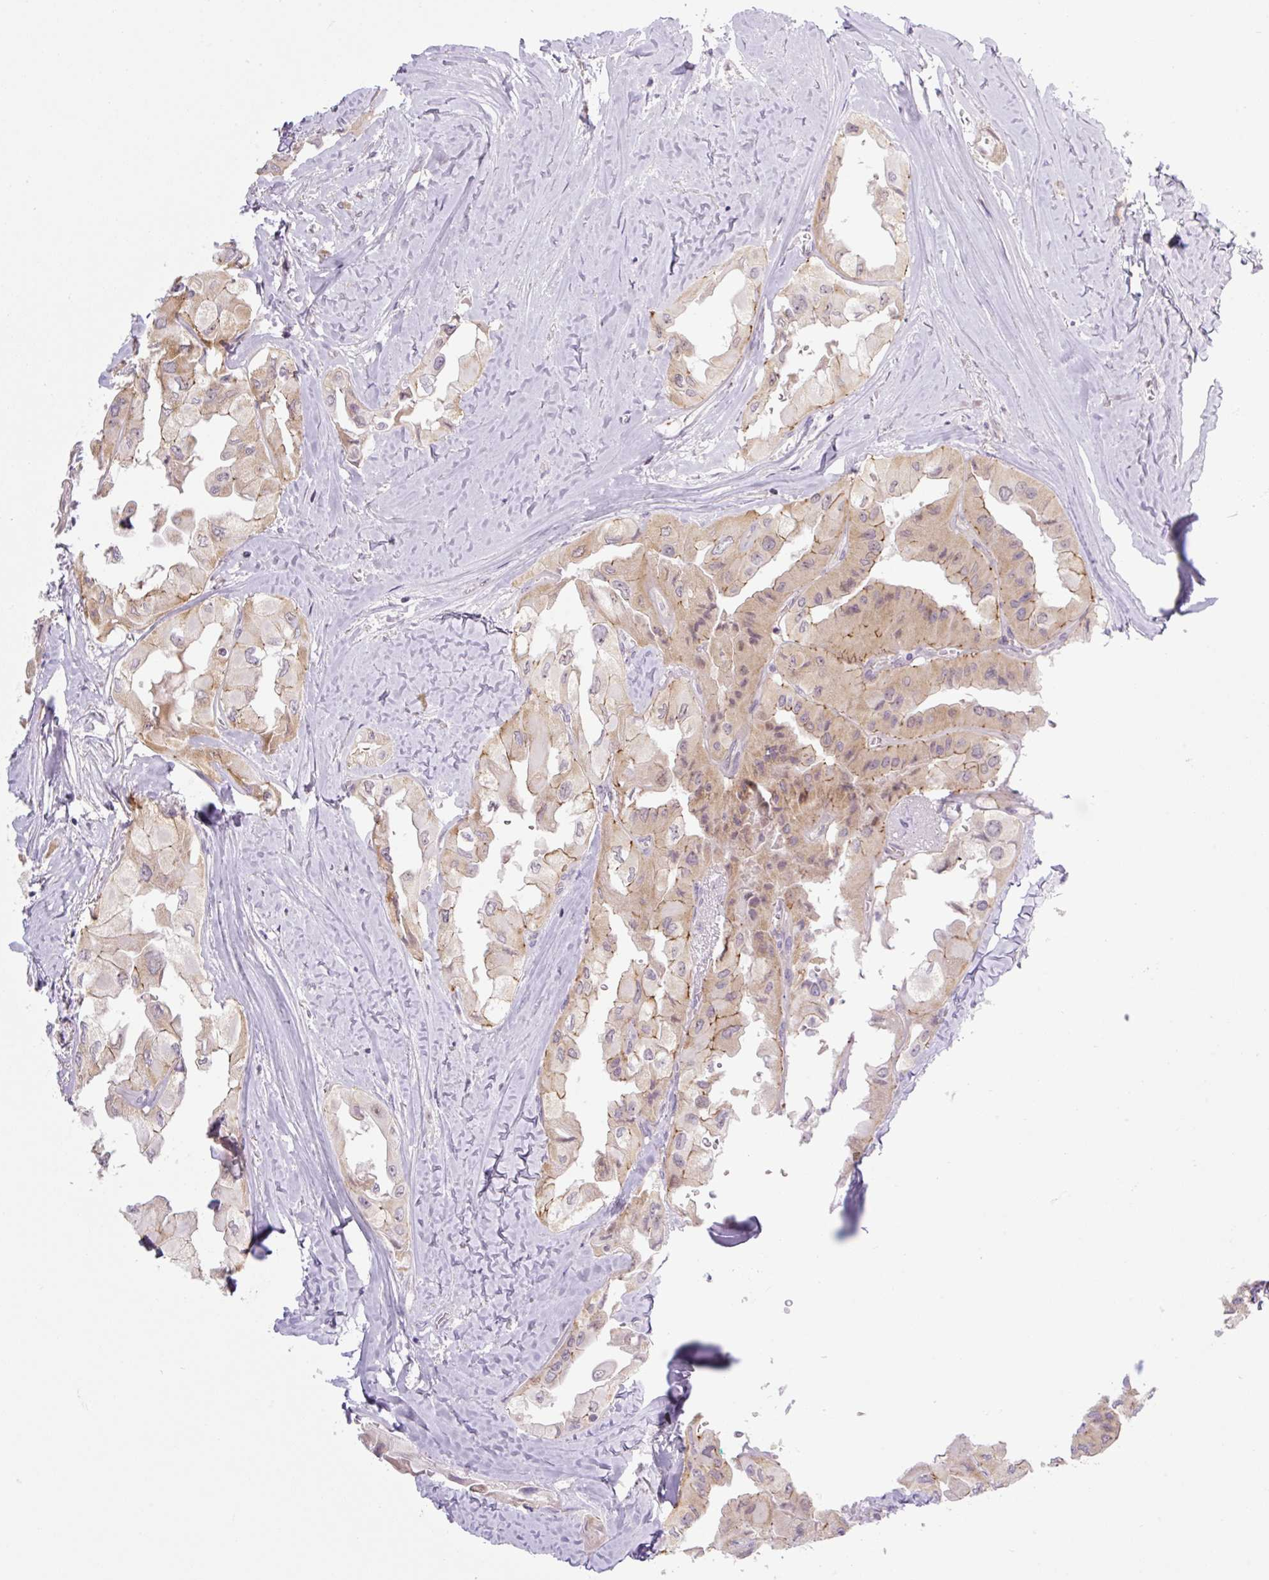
{"staining": {"intensity": "moderate", "quantity": "<25%", "location": "cytoplasmic/membranous"}, "tissue": "thyroid cancer", "cell_type": "Tumor cells", "image_type": "cancer", "snomed": [{"axis": "morphology", "description": "Normal tissue, NOS"}, {"axis": "morphology", "description": "Papillary adenocarcinoma, NOS"}, {"axis": "topography", "description": "Thyroid gland"}], "caption": "IHC image of neoplastic tissue: human papillary adenocarcinoma (thyroid) stained using immunohistochemistry (IHC) reveals low levels of moderate protein expression localized specifically in the cytoplasmic/membranous of tumor cells, appearing as a cytoplasmic/membranous brown color.", "gene": "ICE1", "patient": {"sex": "female", "age": 59}}